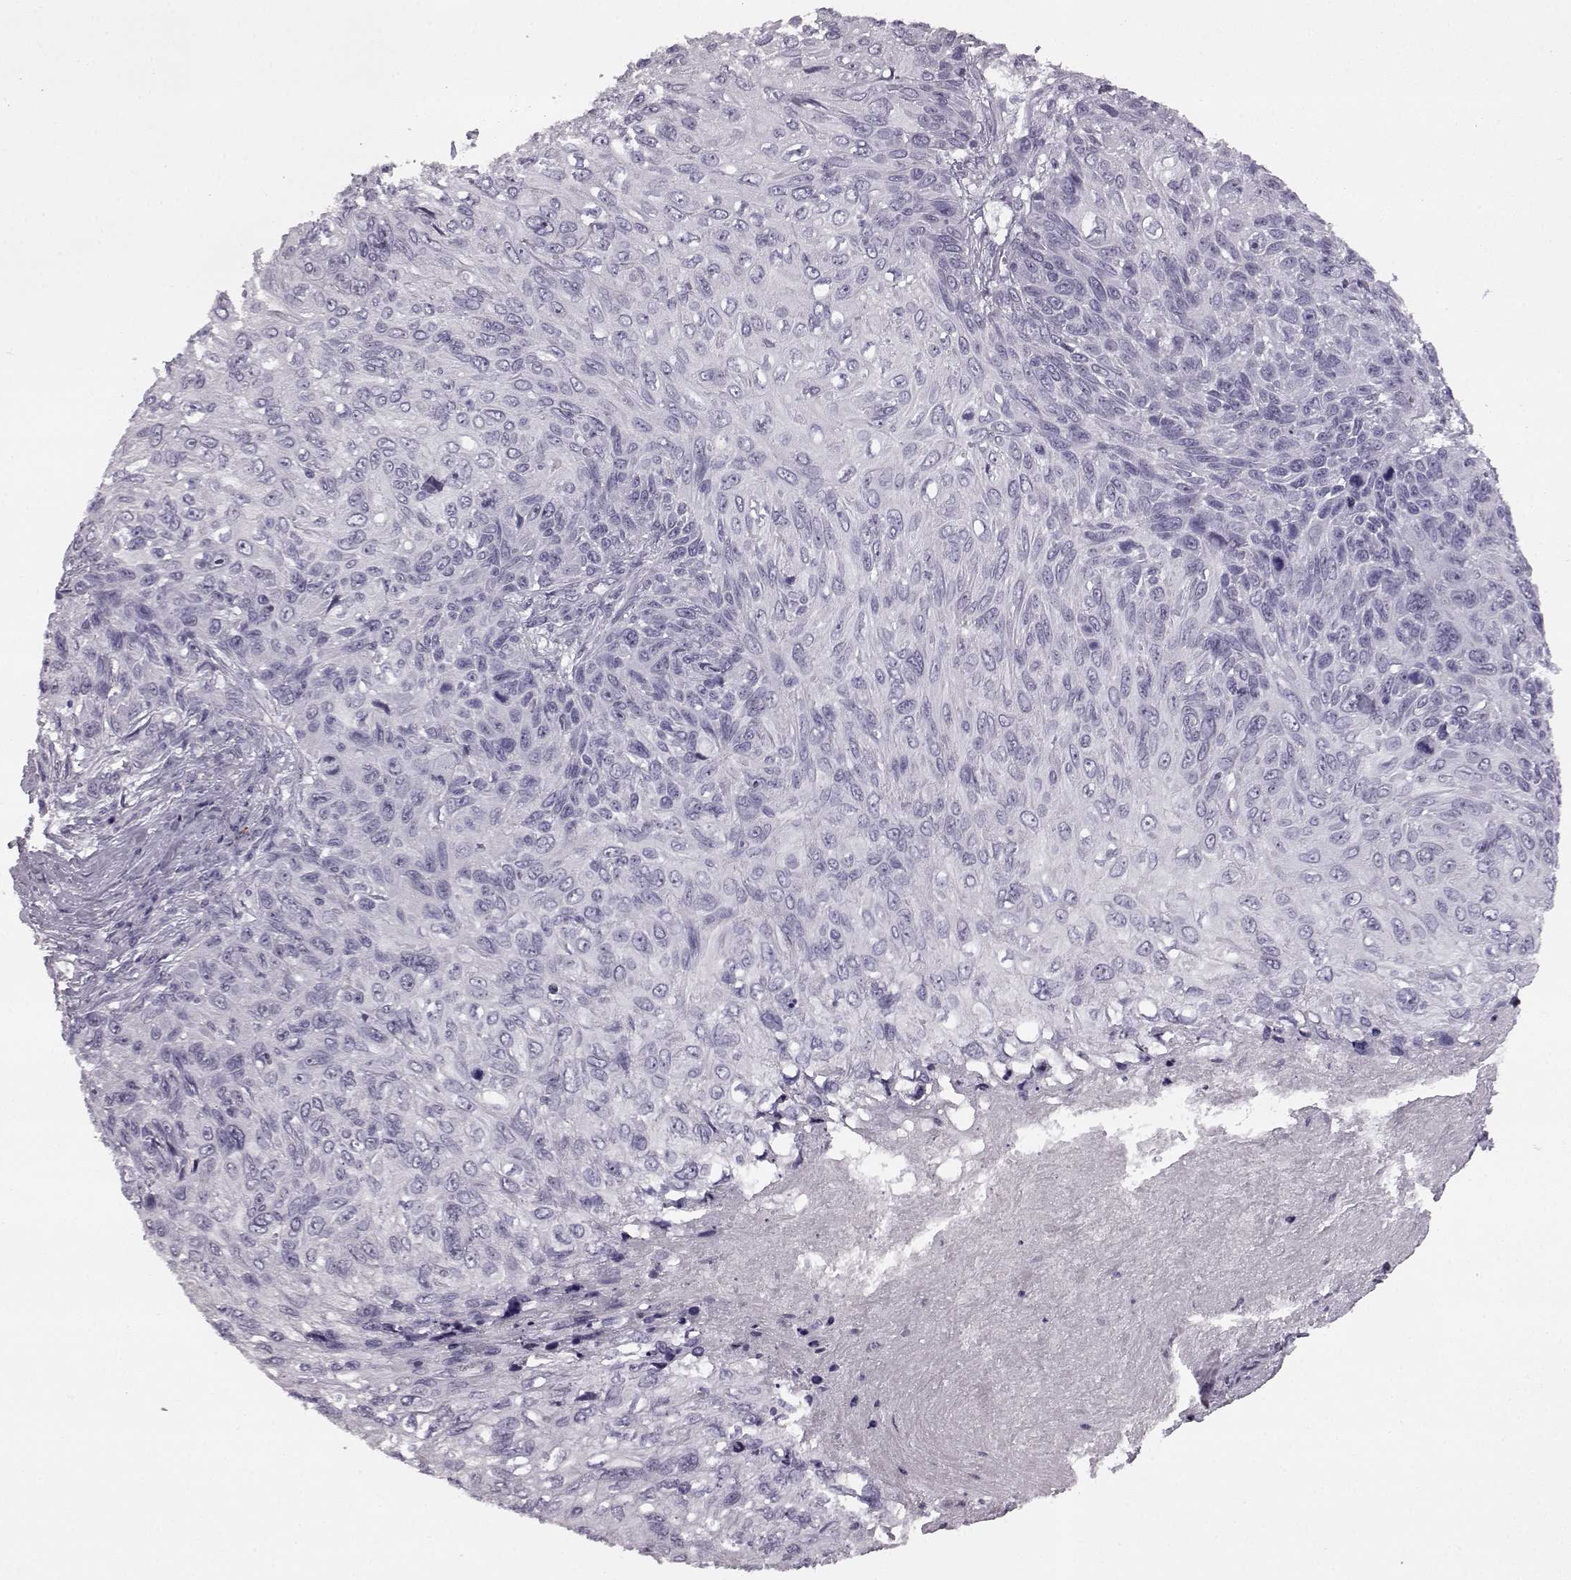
{"staining": {"intensity": "negative", "quantity": "none", "location": "none"}, "tissue": "skin cancer", "cell_type": "Tumor cells", "image_type": "cancer", "snomed": [{"axis": "morphology", "description": "Squamous cell carcinoma, NOS"}, {"axis": "topography", "description": "Skin"}], "caption": "There is no significant expression in tumor cells of skin cancer. (Immunohistochemistry (ihc), brightfield microscopy, high magnification).", "gene": "PRPH2", "patient": {"sex": "male", "age": 92}}